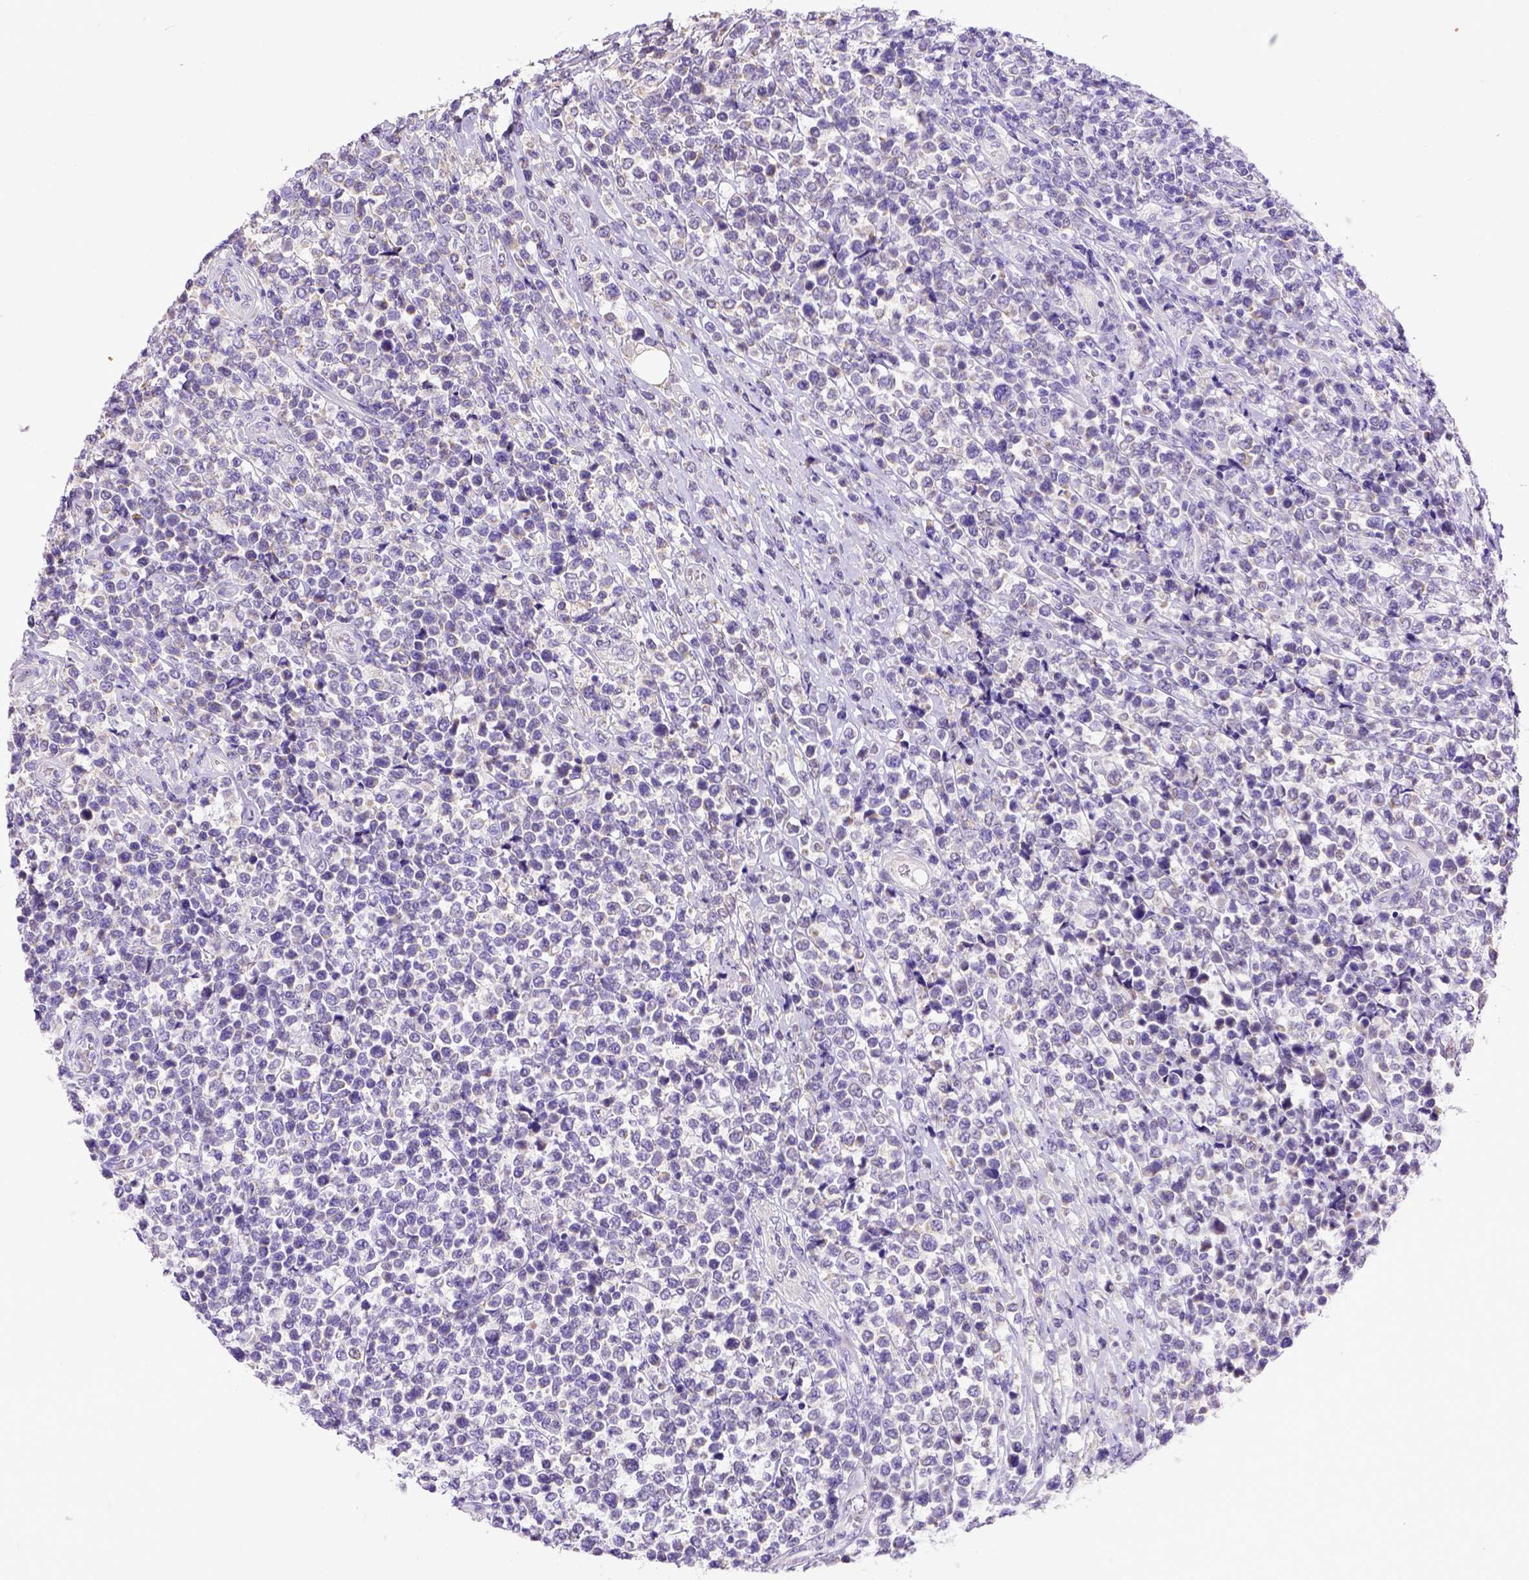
{"staining": {"intensity": "negative", "quantity": "none", "location": "none"}, "tissue": "lymphoma", "cell_type": "Tumor cells", "image_type": "cancer", "snomed": [{"axis": "morphology", "description": "Malignant lymphoma, non-Hodgkin's type, High grade"}, {"axis": "topography", "description": "Soft tissue"}], "caption": "DAB (3,3'-diaminobenzidine) immunohistochemical staining of lymphoma displays no significant positivity in tumor cells.", "gene": "SPEF1", "patient": {"sex": "female", "age": 56}}